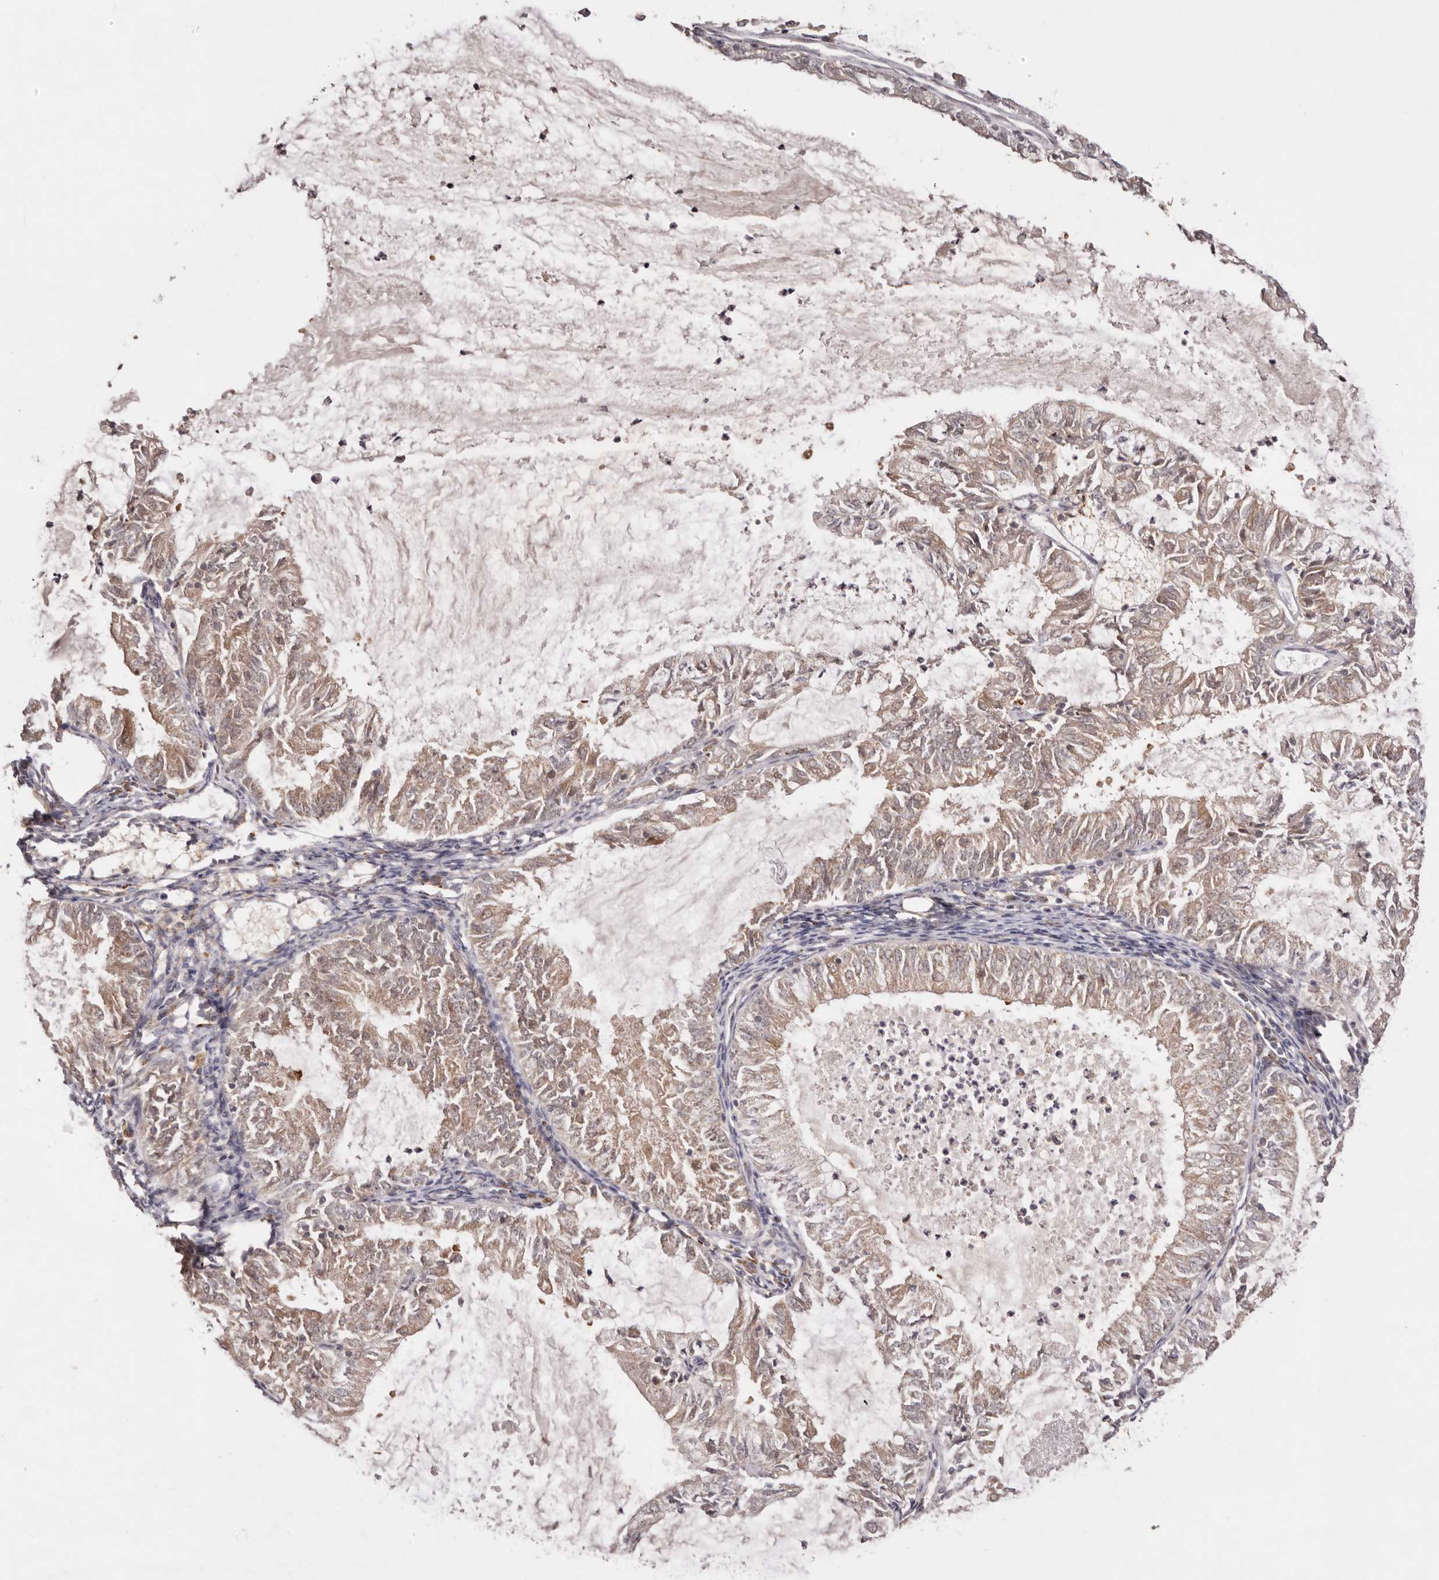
{"staining": {"intensity": "weak", "quantity": ">75%", "location": "cytoplasmic/membranous"}, "tissue": "endometrial cancer", "cell_type": "Tumor cells", "image_type": "cancer", "snomed": [{"axis": "morphology", "description": "Adenocarcinoma, NOS"}, {"axis": "topography", "description": "Endometrium"}], "caption": "Immunohistochemistry (IHC) image of neoplastic tissue: endometrial cancer stained using IHC exhibits low levels of weak protein expression localized specifically in the cytoplasmic/membranous of tumor cells, appearing as a cytoplasmic/membranous brown color.", "gene": "MICAL2", "patient": {"sex": "female", "age": 57}}